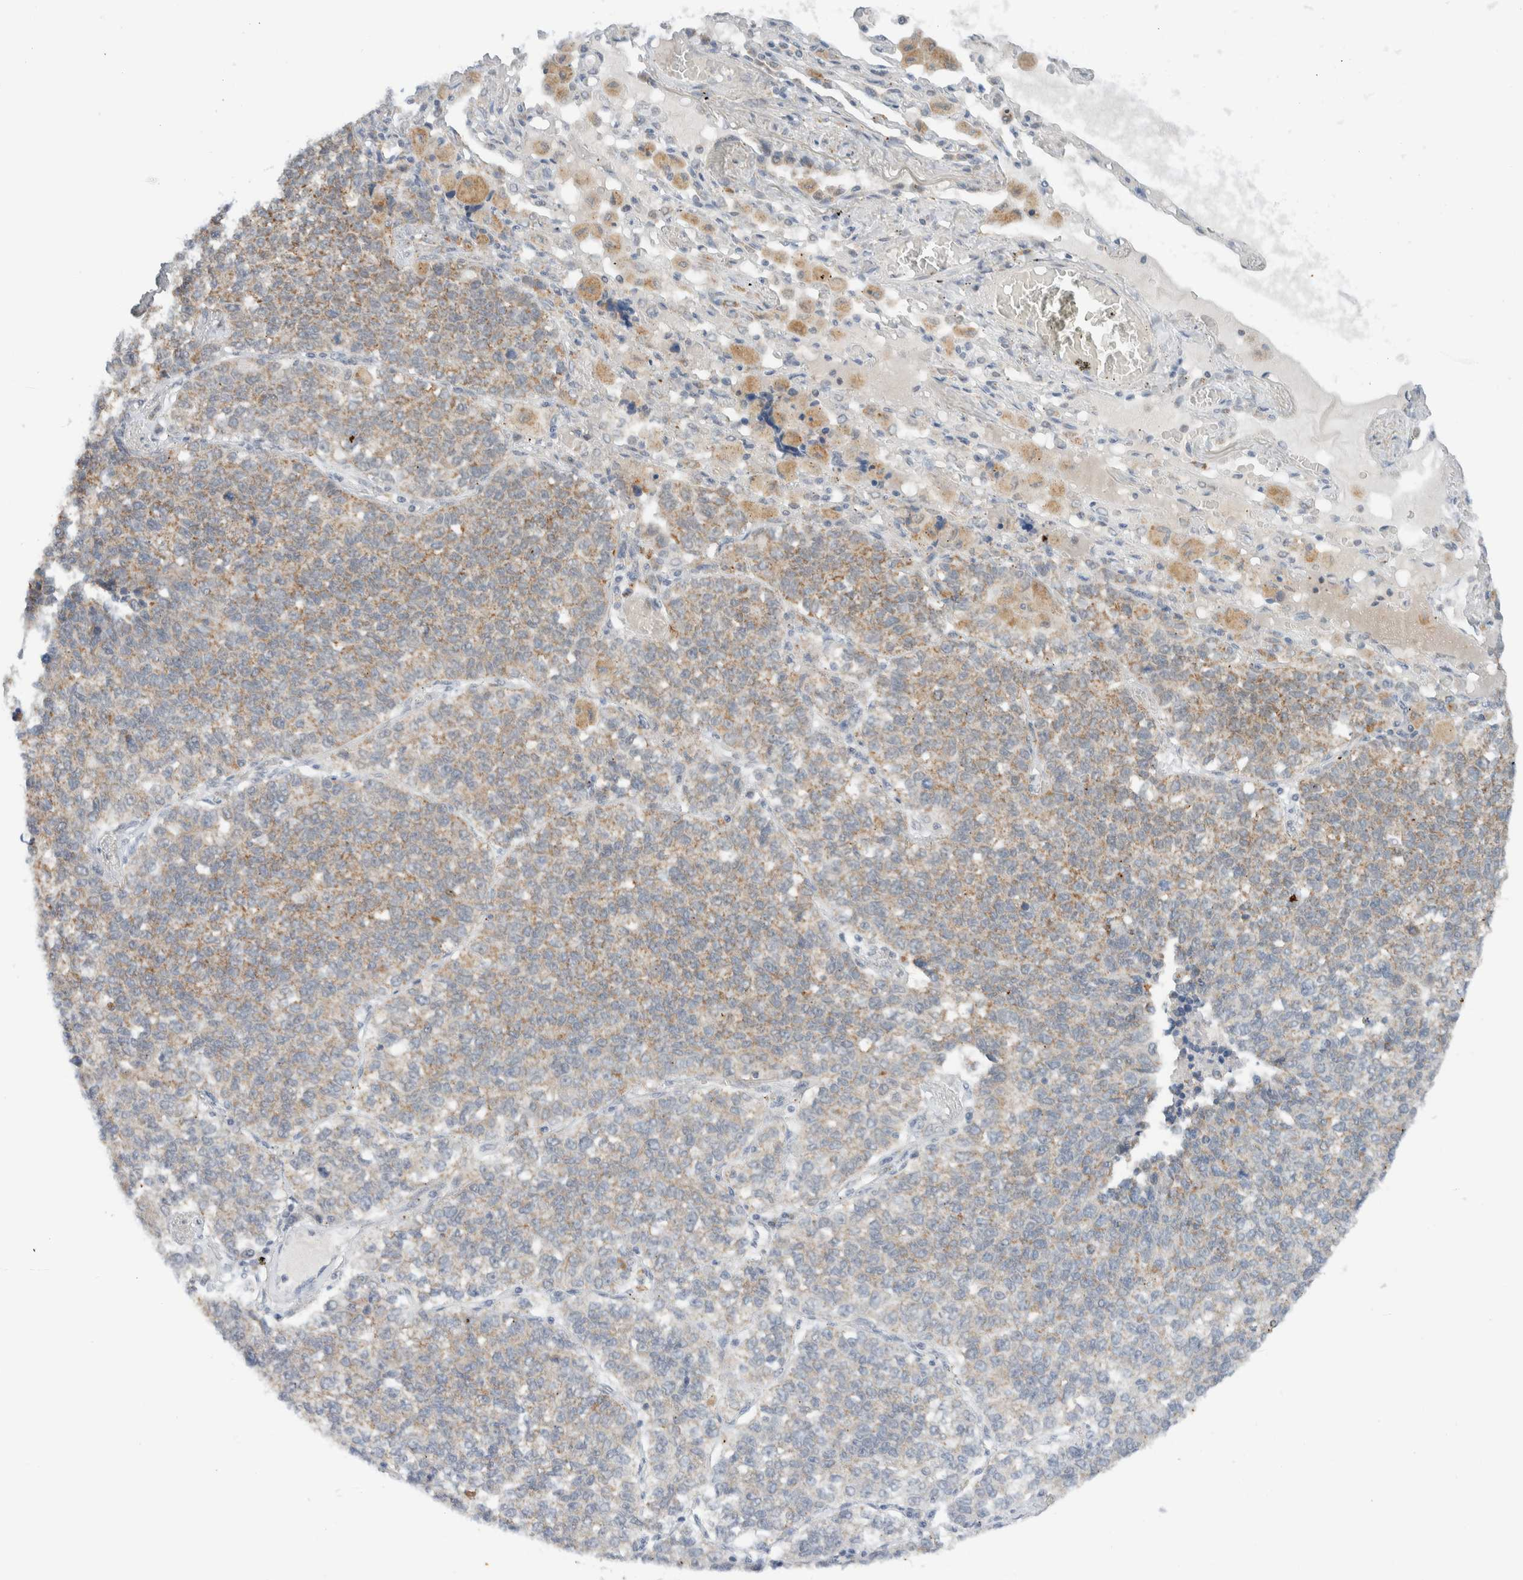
{"staining": {"intensity": "weak", "quantity": ">75%", "location": "cytoplasmic/membranous"}, "tissue": "lung cancer", "cell_type": "Tumor cells", "image_type": "cancer", "snomed": [{"axis": "morphology", "description": "Adenocarcinoma, NOS"}, {"axis": "topography", "description": "Lung"}], "caption": "A low amount of weak cytoplasmic/membranous expression is present in about >75% of tumor cells in lung cancer tissue.", "gene": "MRPL41", "patient": {"sex": "male", "age": 49}}